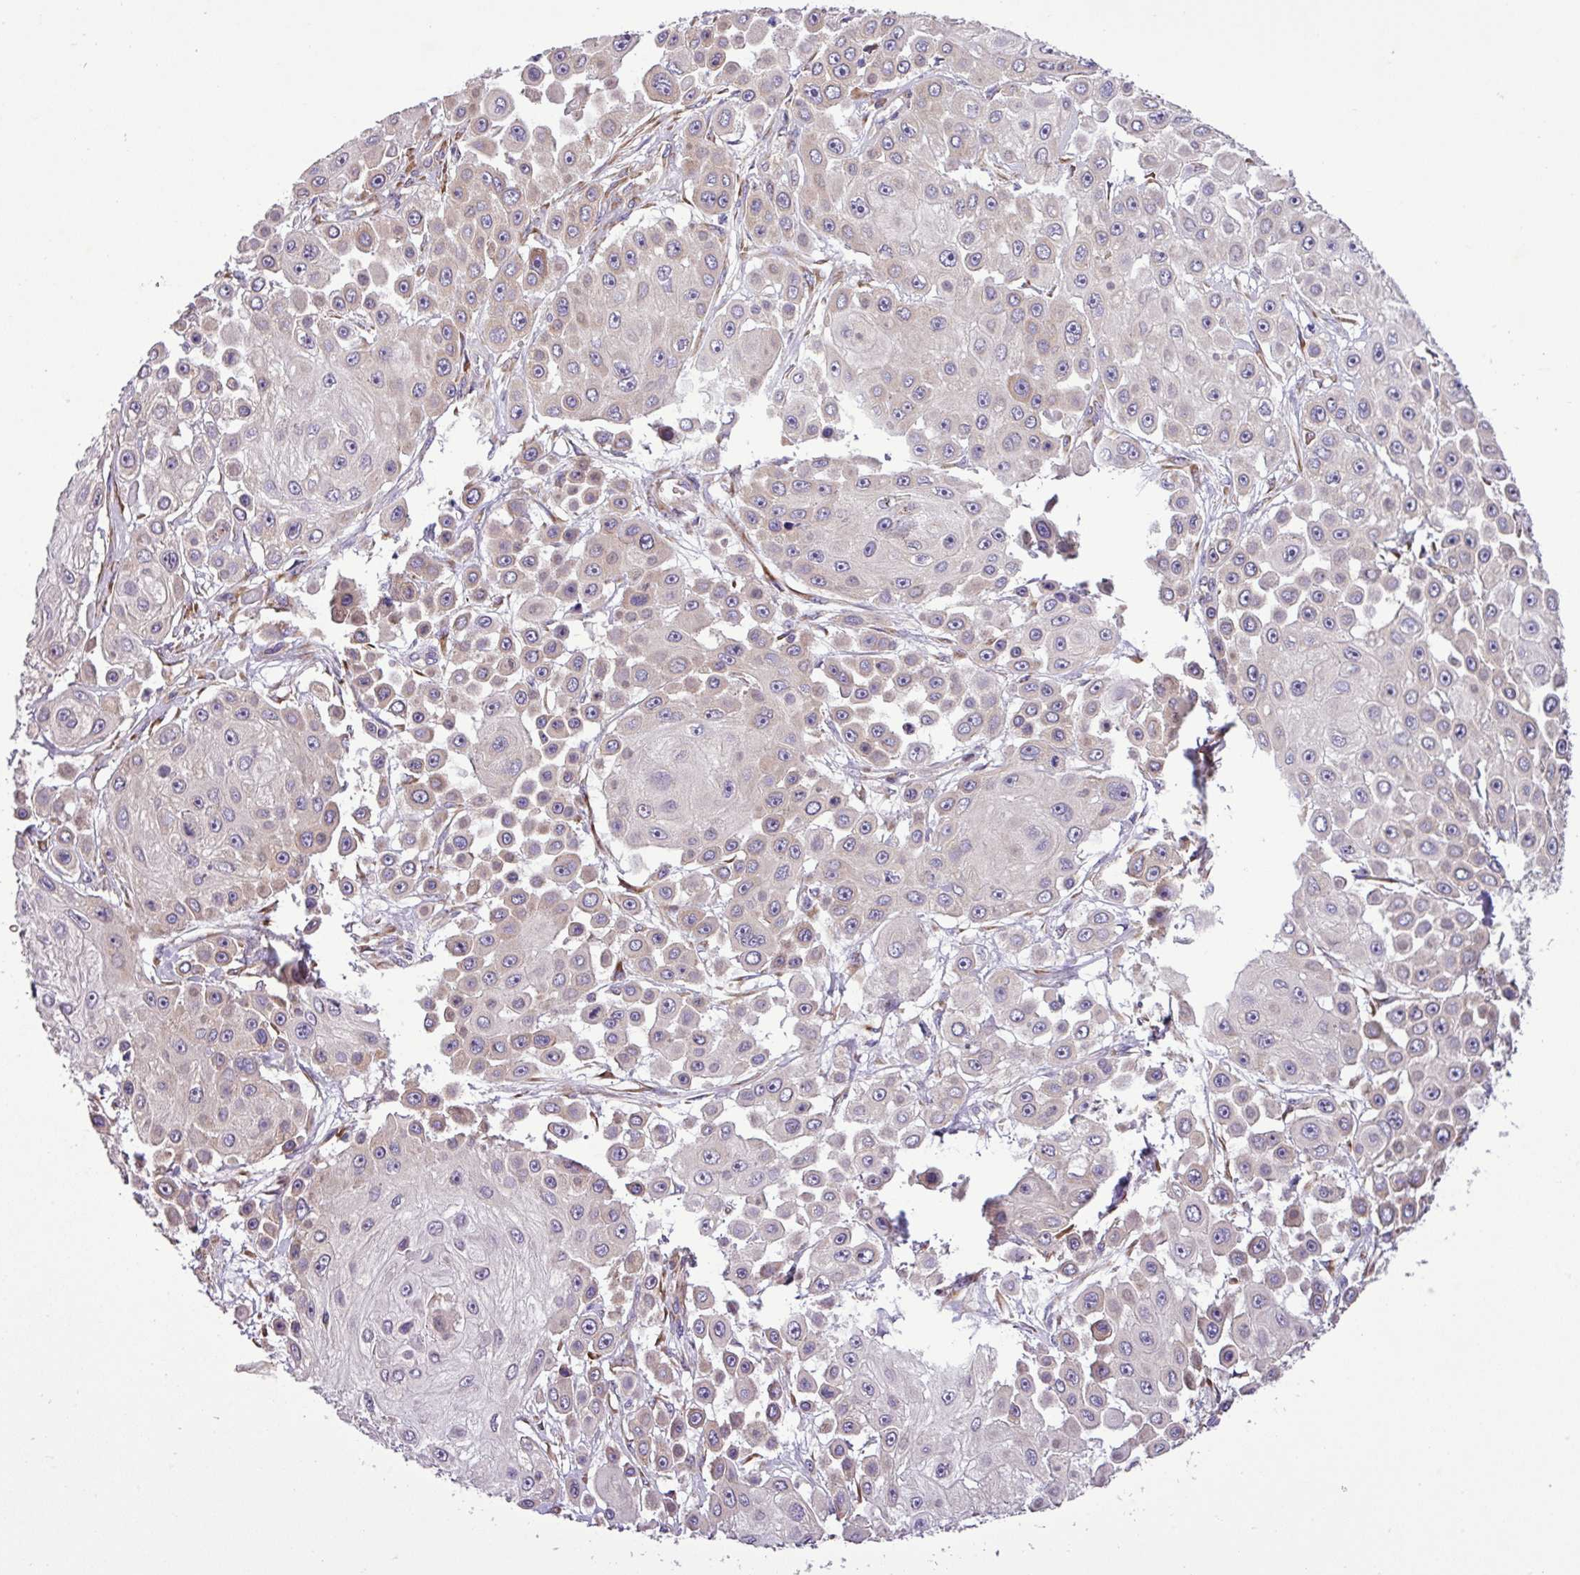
{"staining": {"intensity": "weak", "quantity": "<25%", "location": "cytoplasmic/membranous"}, "tissue": "skin cancer", "cell_type": "Tumor cells", "image_type": "cancer", "snomed": [{"axis": "morphology", "description": "Squamous cell carcinoma, NOS"}, {"axis": "topography", "description": "Skin"}], "caption": "Immunohistochemistry (IHC) of human skin squamous cell carcinoma displays no expression in tumor cells.", "gene": "RPL13", "patient": {"sex": "male", "age": 67}}